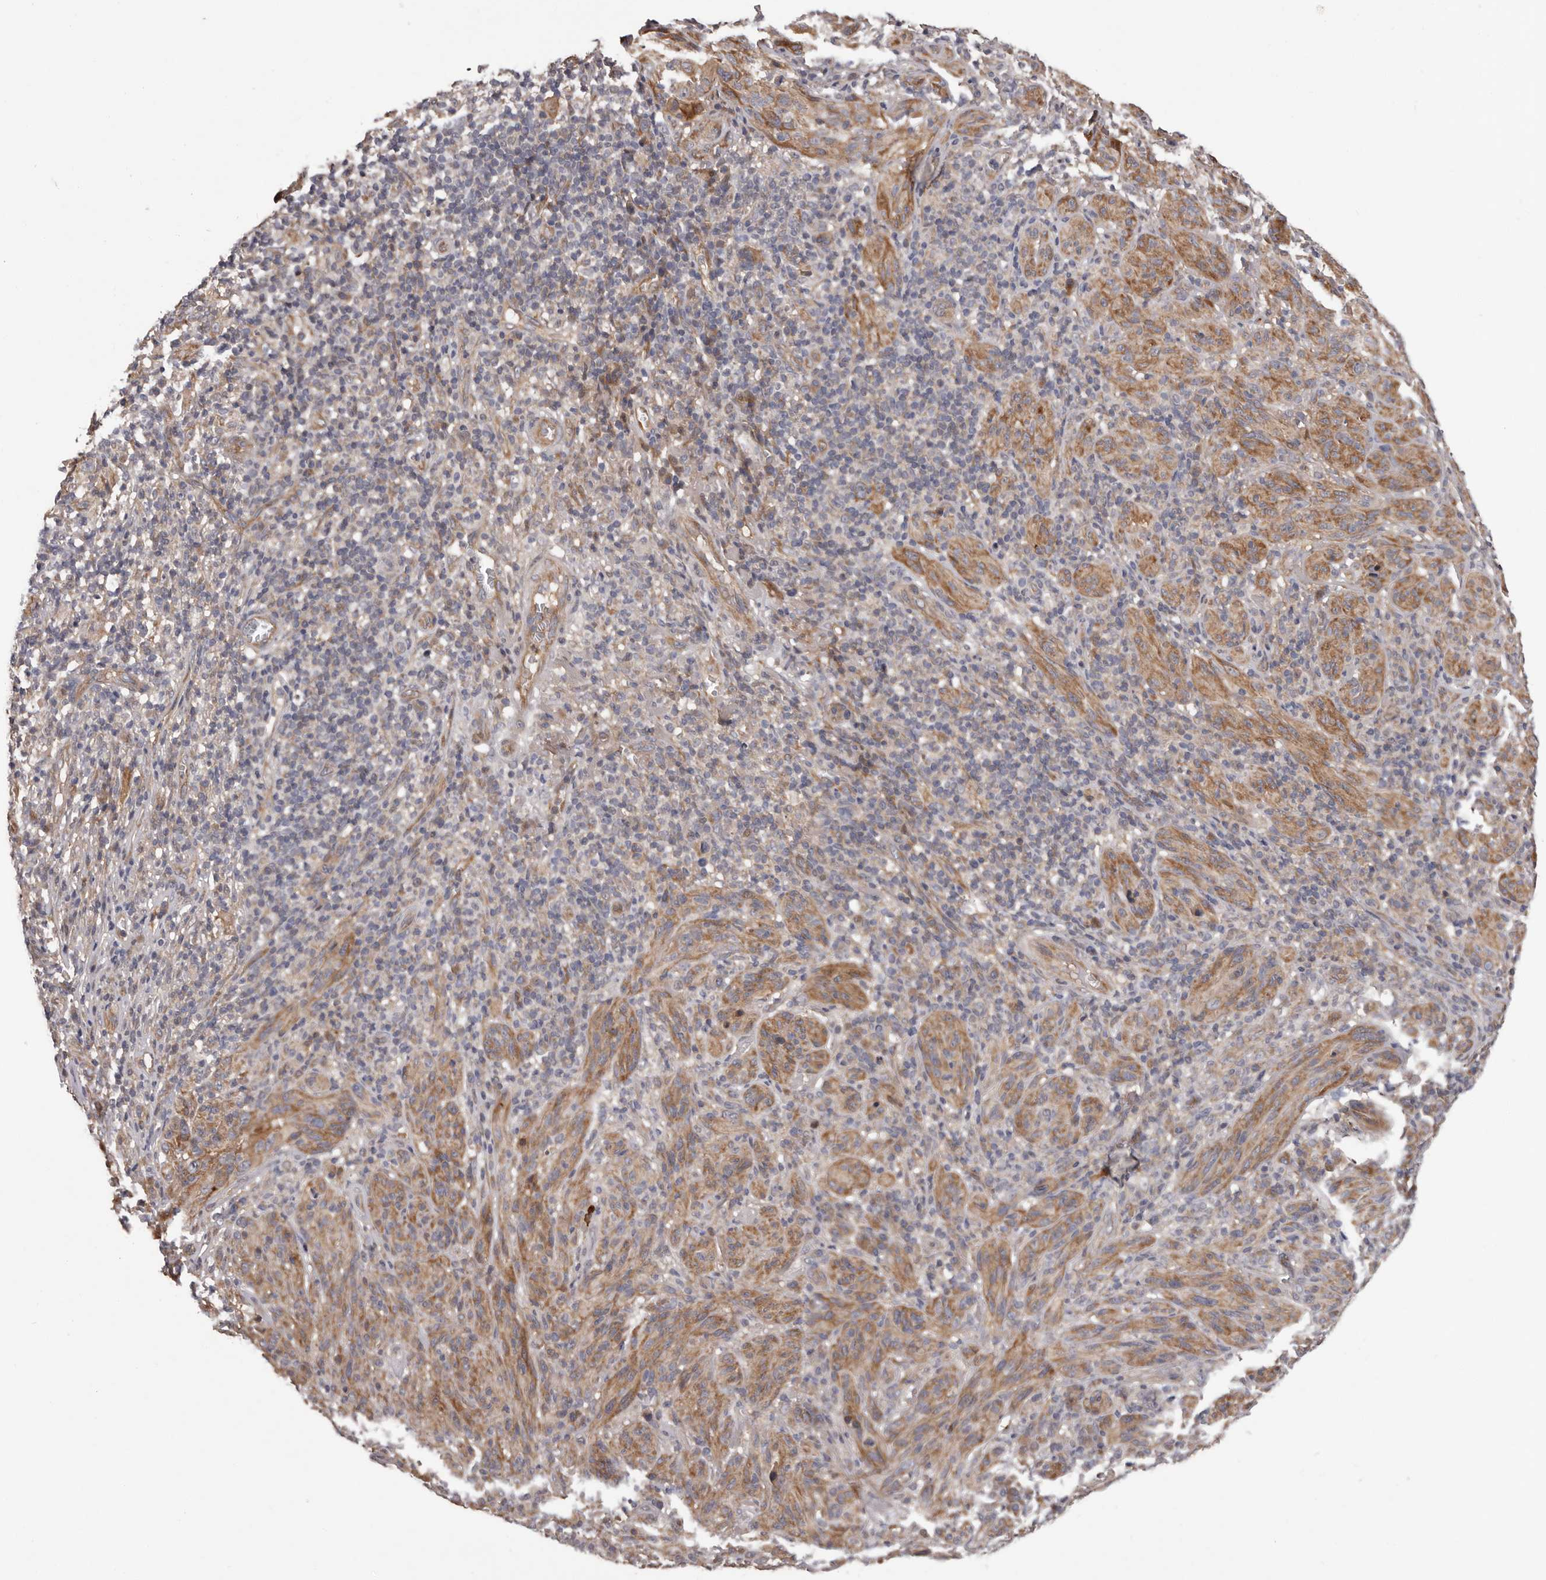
{"staining": {"intensity": "moderate", "quantity": ">75%", "location": "cytoplasmic/membranous"}, "tissue": "melanoma", "cell_type": "Tumor cells", "image_type": "cancer", "snomed": [{"axis": "morphology", "description": "Malignant melanoma, NOS"}, {"axis": "topography", "description": "Skin of head"}], "caption": "The immunohistochemical stain labels moderate cytoplasmic/membranous positivity in tumor cells of malignant melanoma tissue.", "gene": "PRKD1", "patient": {"sex": "male", "age": 96}}